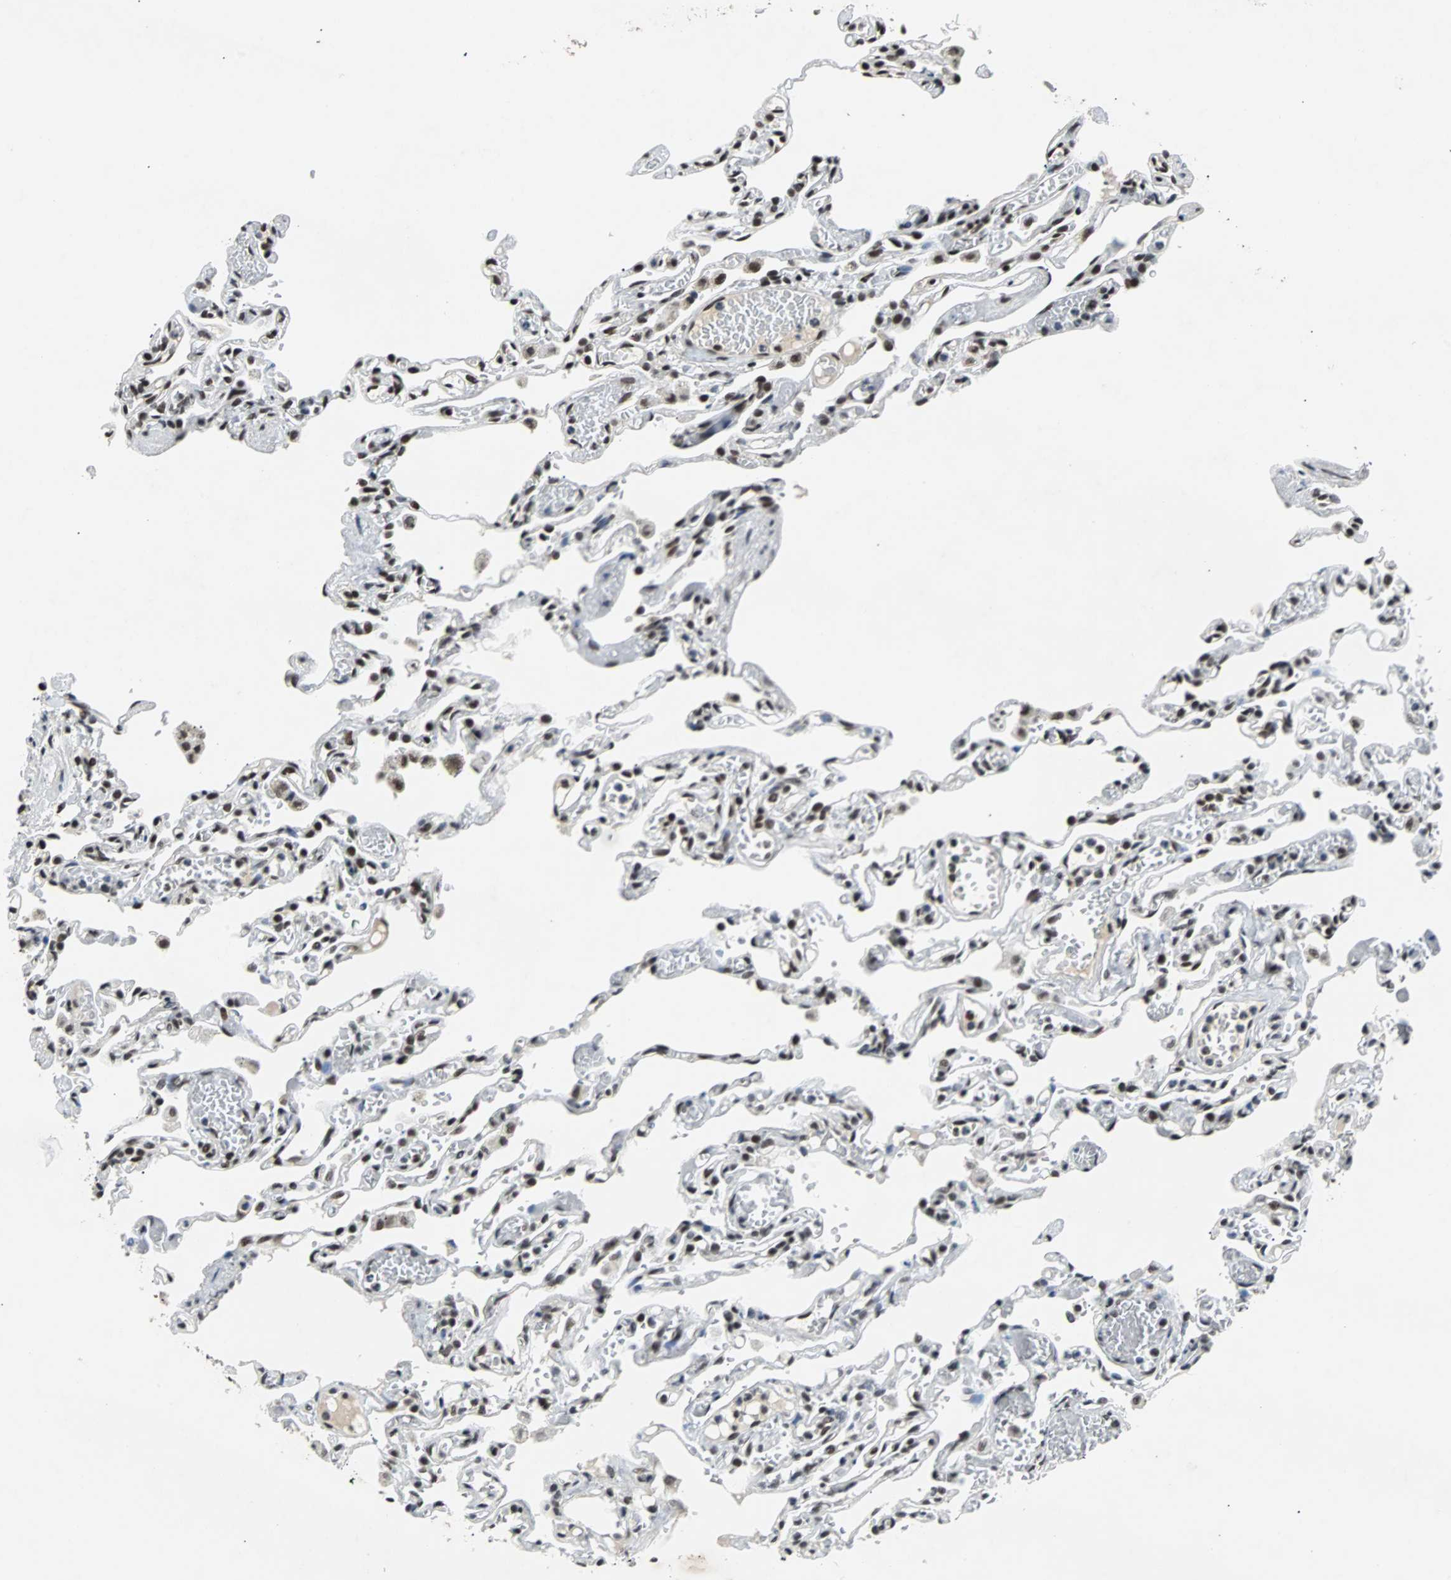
{"staining": {"intensity": "strong", "quantity": ">75%", "location": "nuclear"}, "tissue": "lung", "cell_type": "Alveolar cells", "image_type": "normal", "snomed": [{"axis": "morphology", "description": "Normal tissue, NOS"}, {"axis": "topography", "description": "Lung"}], "caption": "Protein analysis of normal lung shows strong nuclear staining in approximately >75% of alveolar cells.", "gene": "GATAD2A", "patient": {"sex": "male", "age": 21}}